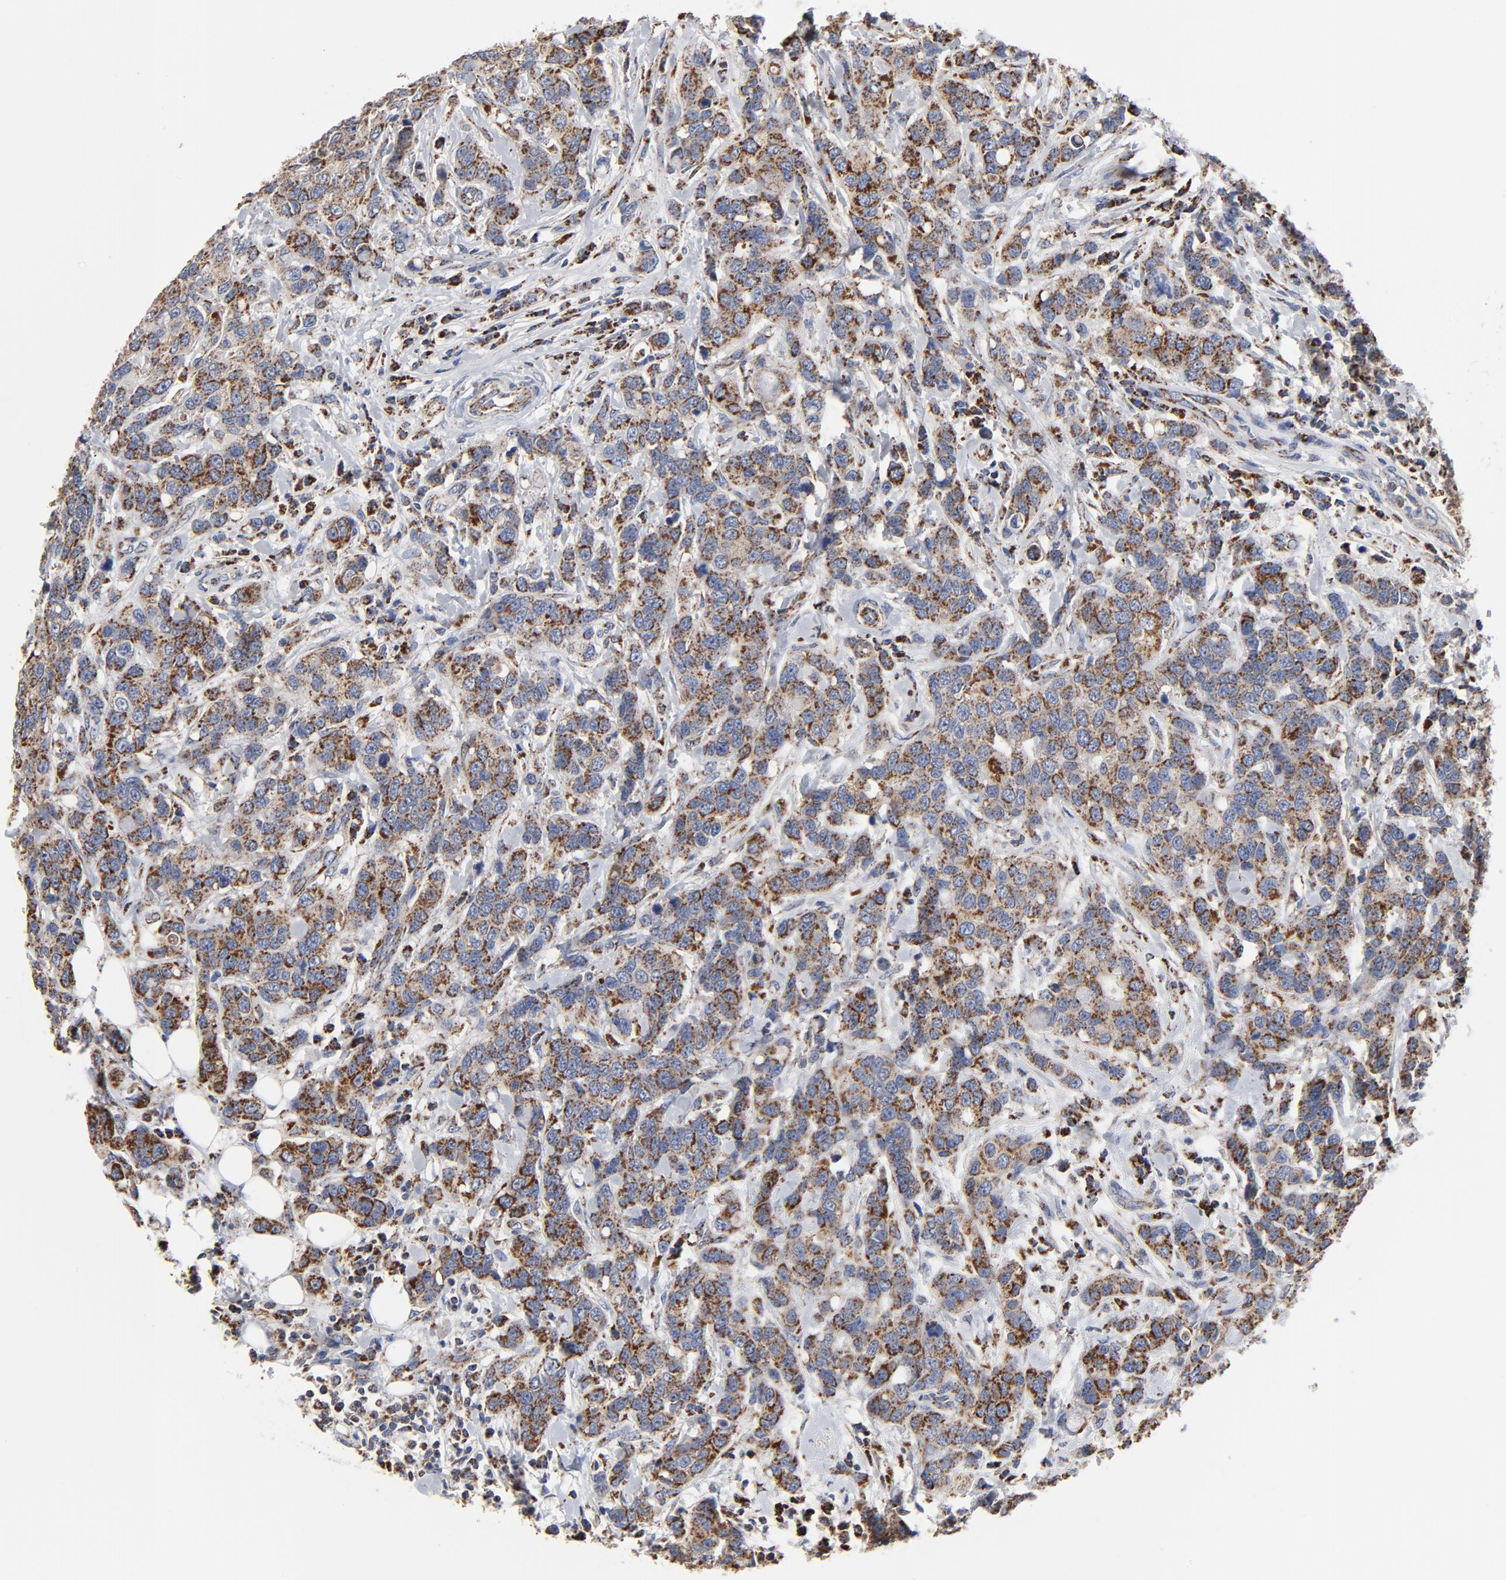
{"staining": {"intensity": "moderate", "quantity": ">75%", "location": "cytoplasmic/membranous"}, "tissue": "breast cancer", "cell_type": "Tumor cells", "image_type": "cancer", "snomed": [{"axis": "morphology", "description": "Duct carcinoma"}, {"axis": "topography", "description": "Breast"}], "caption": "Immunohistochemical staining of human breast cancer shows moderate cytoplasmic/membranous protein positivity in about >75% of tumor cells.", "gene": "NDUFV2", "patient": {"sex": "female", "age": 27}}